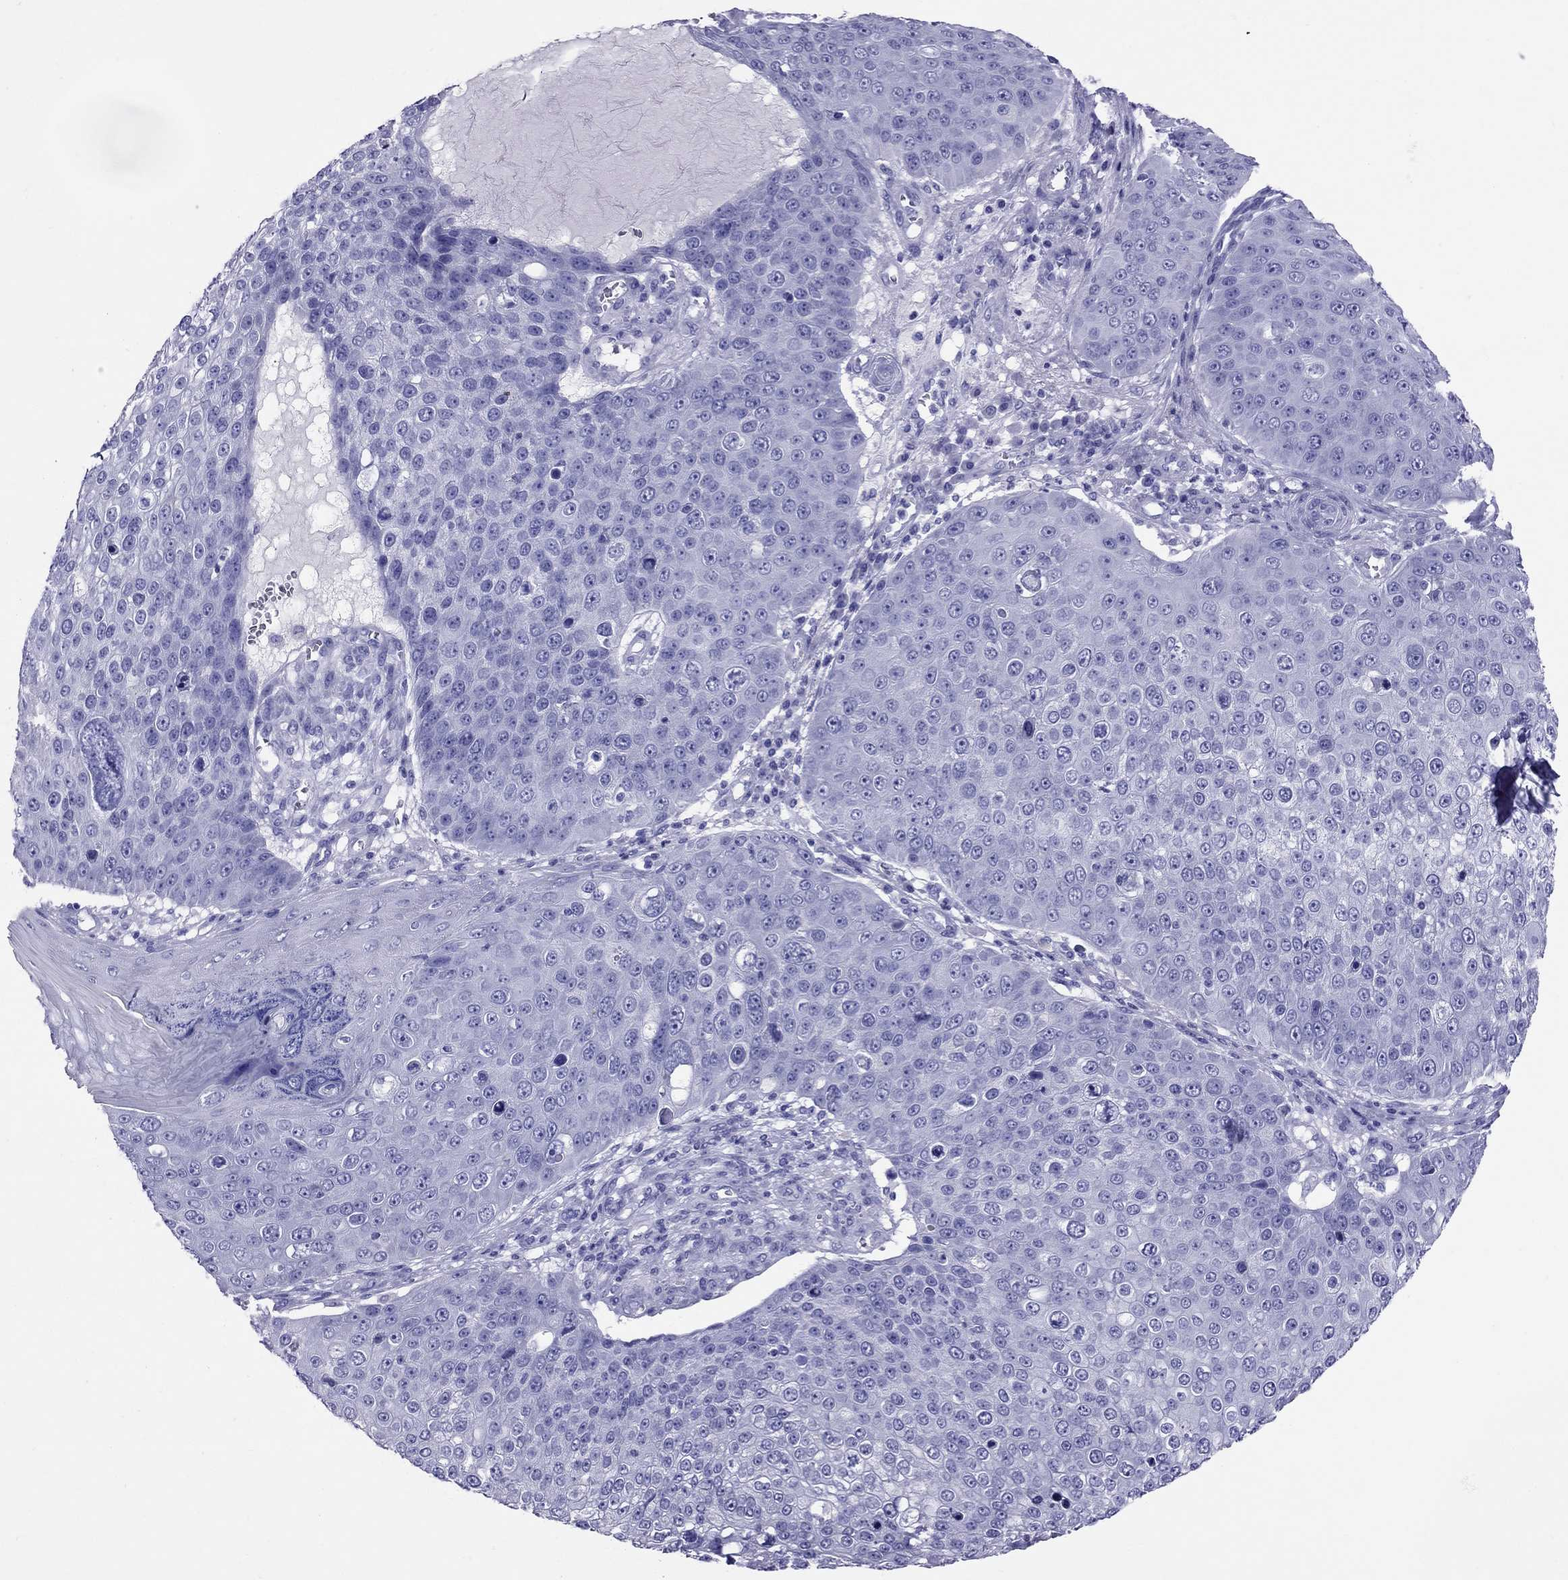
{"staining": {"intensity": "negative", "quantity": "none", "location": "none"}, "tissue": "skin cancer", "cell_type": "Tumor cells", "image_type": "cancer", "snomed": [{"axis": "morphology", "description": "Squamous cell carcinoma, NOS"}, {"axis": "topography", "description": "Skin"}], "caption": "Micrograph shows no protein positivity in tumor cells of skin cancer (squamous cell carcinoma) tissue.", "gene": "AVPR1B", "patient": {"sex": "male", "age": 71}}